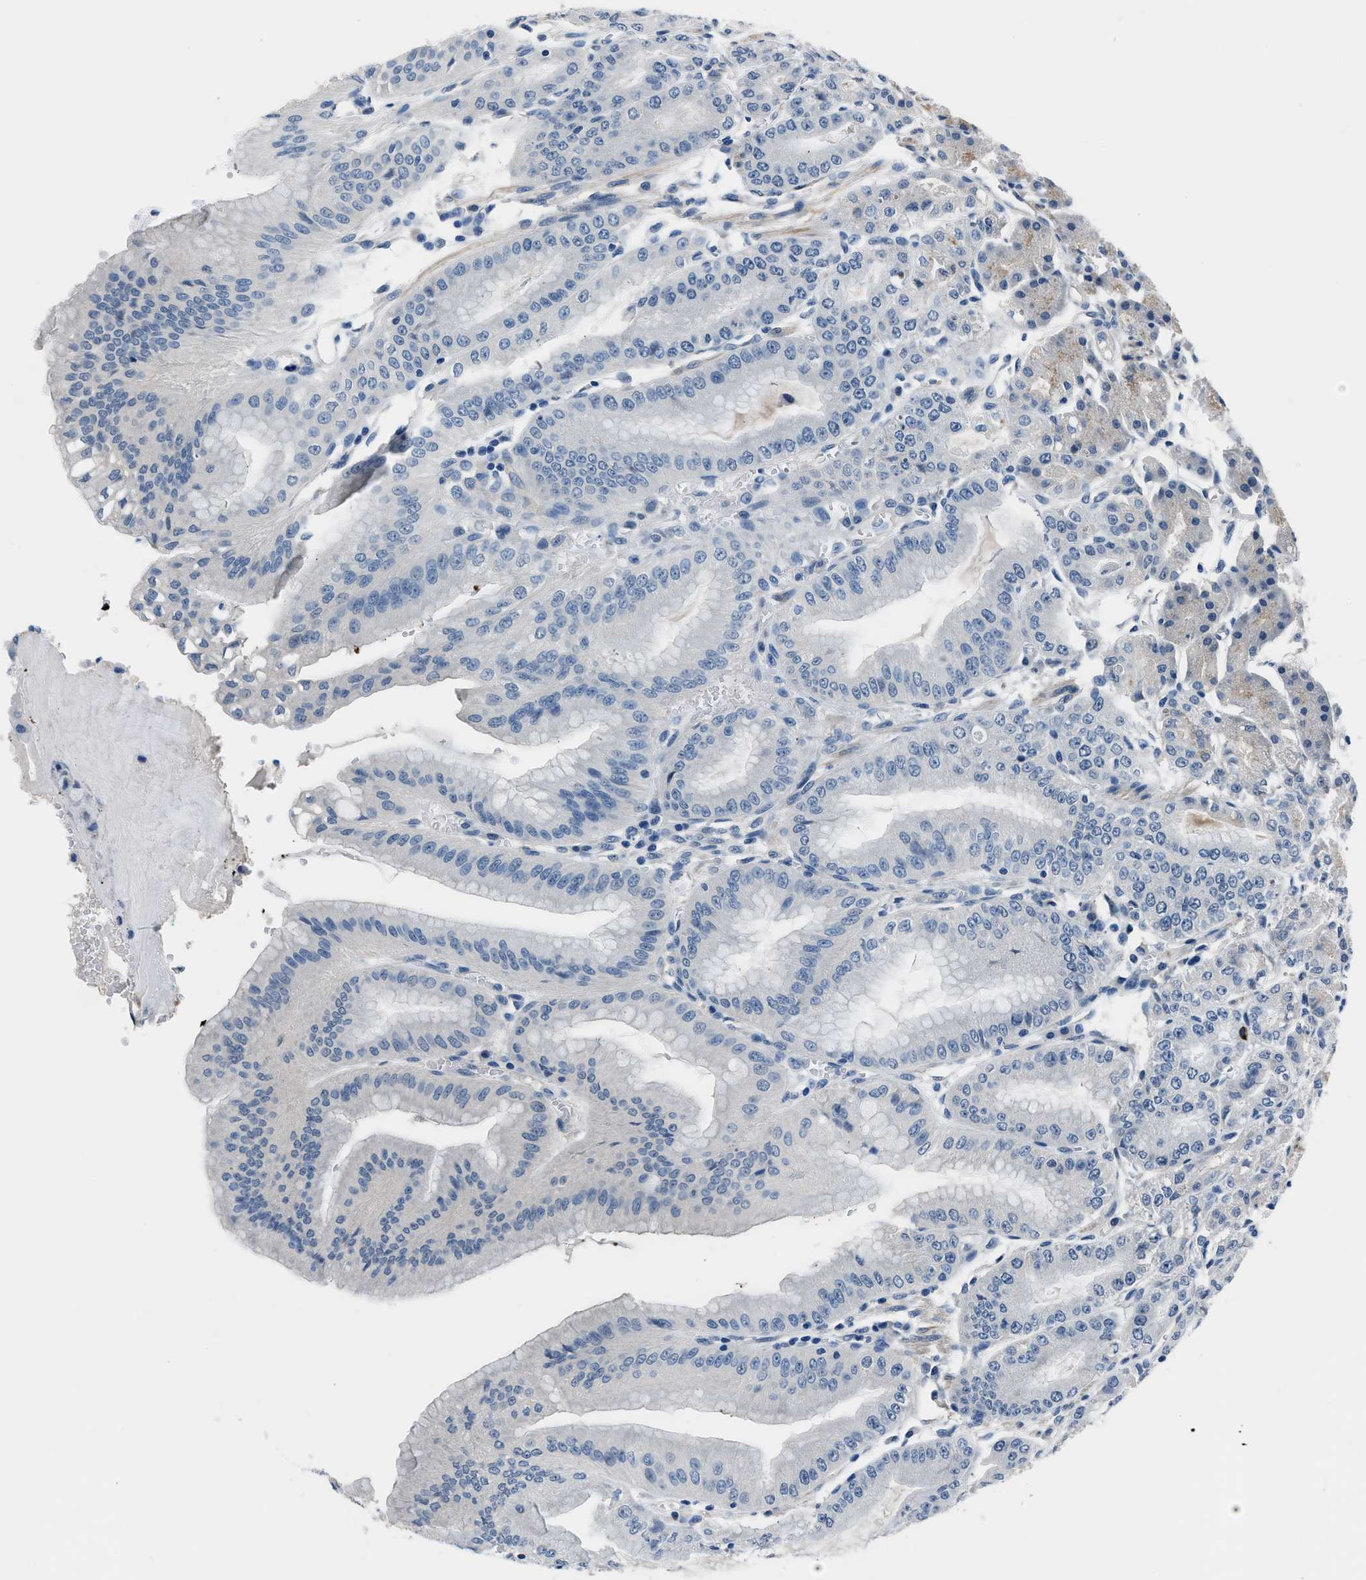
{"staining": {"intensity": "moderate", "quantity": "<25%", "location": "cytoplasmic/membranous"}, "tissue": "stomach", "cell_type": "Glandular cells", "image_type": "normal", "snomed": [{"axis": "morphology", "description": "Normal tissue, NOS"}, {"axis": "topography", "description": "Stomach, lower"}], "caption": "Protein staining reveals moderate cytoplasmic/membranous positivity in approximately <25% of glandular cells in normal stomach. The staining was performed using DAB (3,3'-diaminobenzidine) to visualize the protein expression in brown, while the nuclei were stained in blue with hematoxylin (Magnification: 20x).", "gene": "GJA3", "patient": {"sex": "male", "age": 71}}